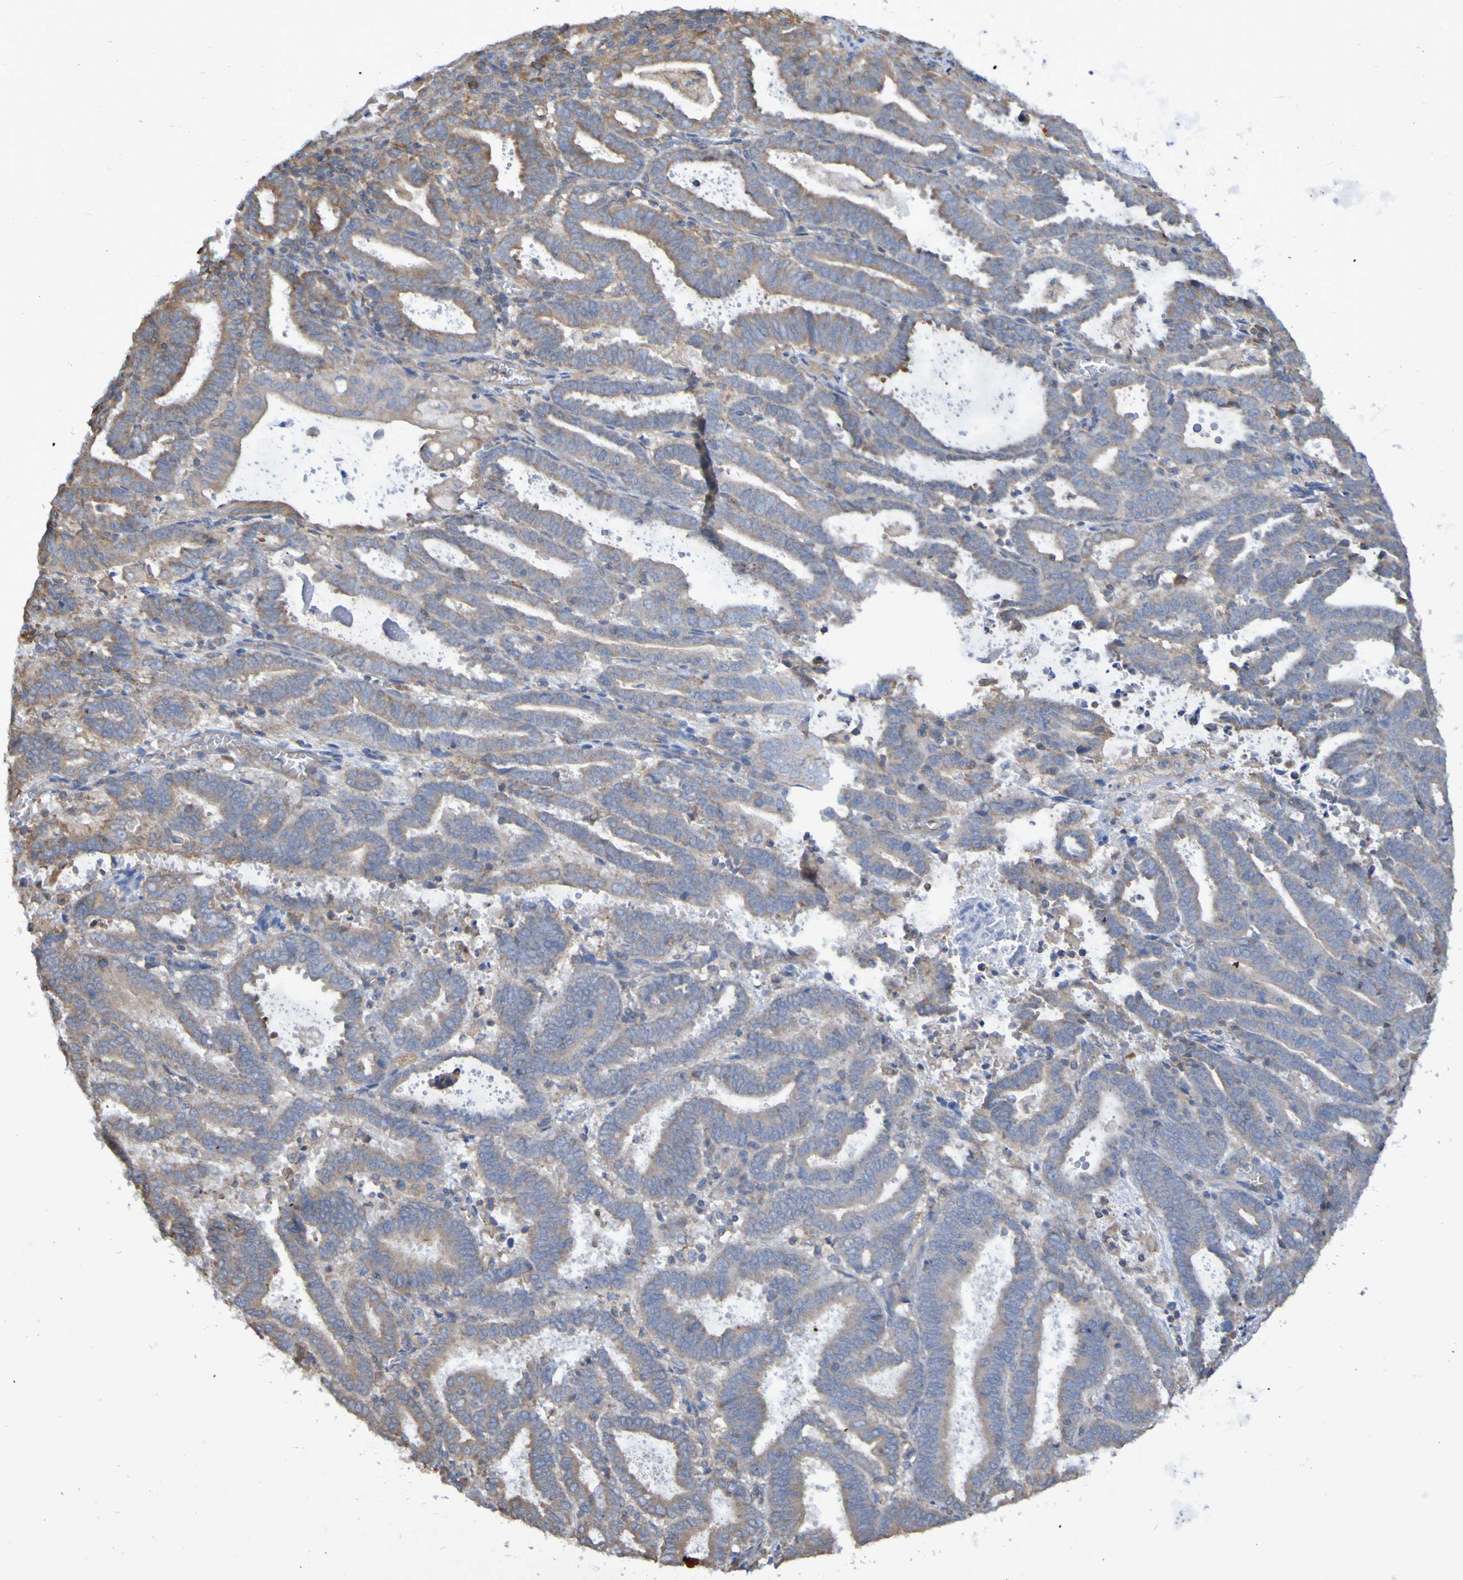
{"staining": {"intensity": "moderate", "quantity": "25%-75%", "location": "cytoplasmic/membranous"}, "tissue": "endometrial cancer", "cell_type": "Tumor cells", "image_type": "cancer", "snomed": [{"axis": "morphology", "description": "Adenocarcinoma, NOS"}, {"axis": "topography", "description": "Uterus"}], "caption": "The photomicrograph reveals a brown stain indicating the presence of a protein in the cytoplasmic/membranous of tumor cells in endometrial adenocarcinoma.", "gene": "SYNJ1", "patient": {"sex": "female", "age": 83}}